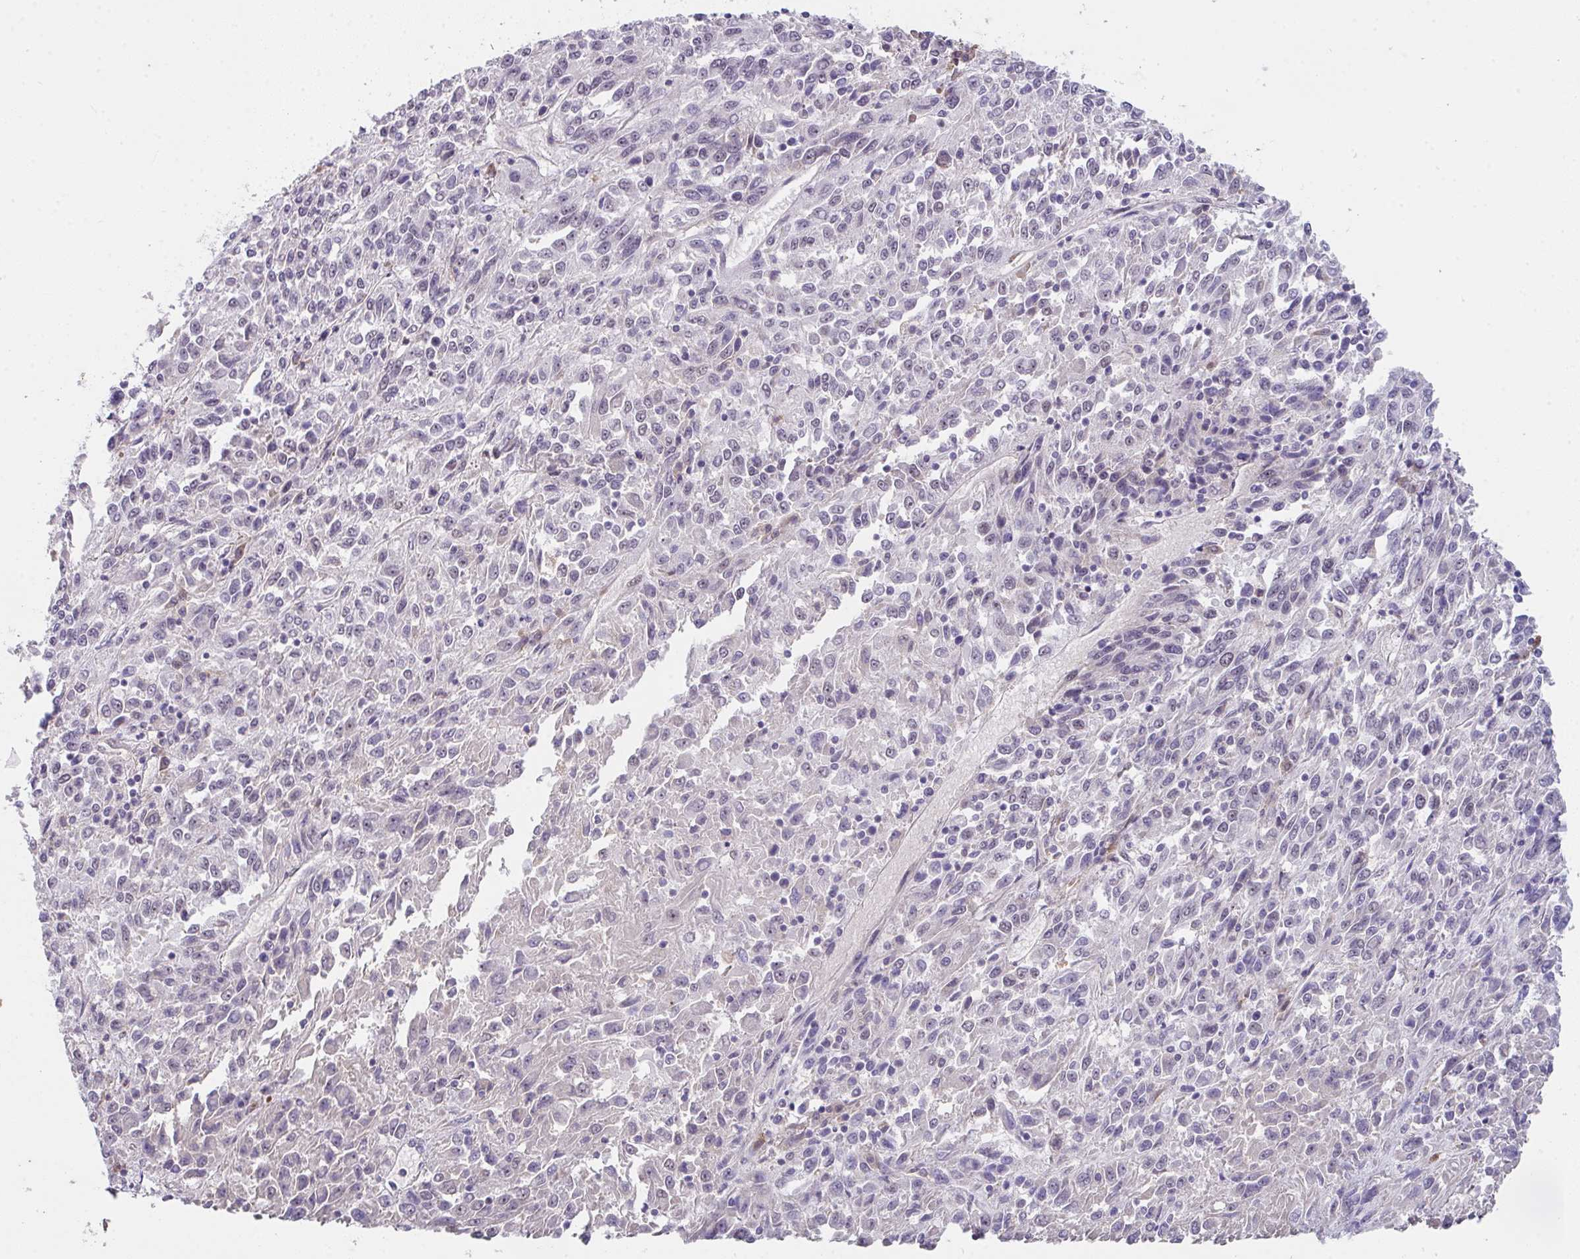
{"staining": {"intensity": "negative", "quantity": "none", "location": "none"}, "tissue": "melanoma", "cell_type": "Tumor cells", "image_type": "cancer", "snomed": [{"axis": "morphology", "description": "Malignant melanoma, Metastatic site"}, {"axis": "topography", "description": "Lung"}], "caption": "Melanoma stained for a protein using IHC shows no positivity tumor cells.", "gene": "RBBP6", "patient": {"sex": "male", "age": 64}}